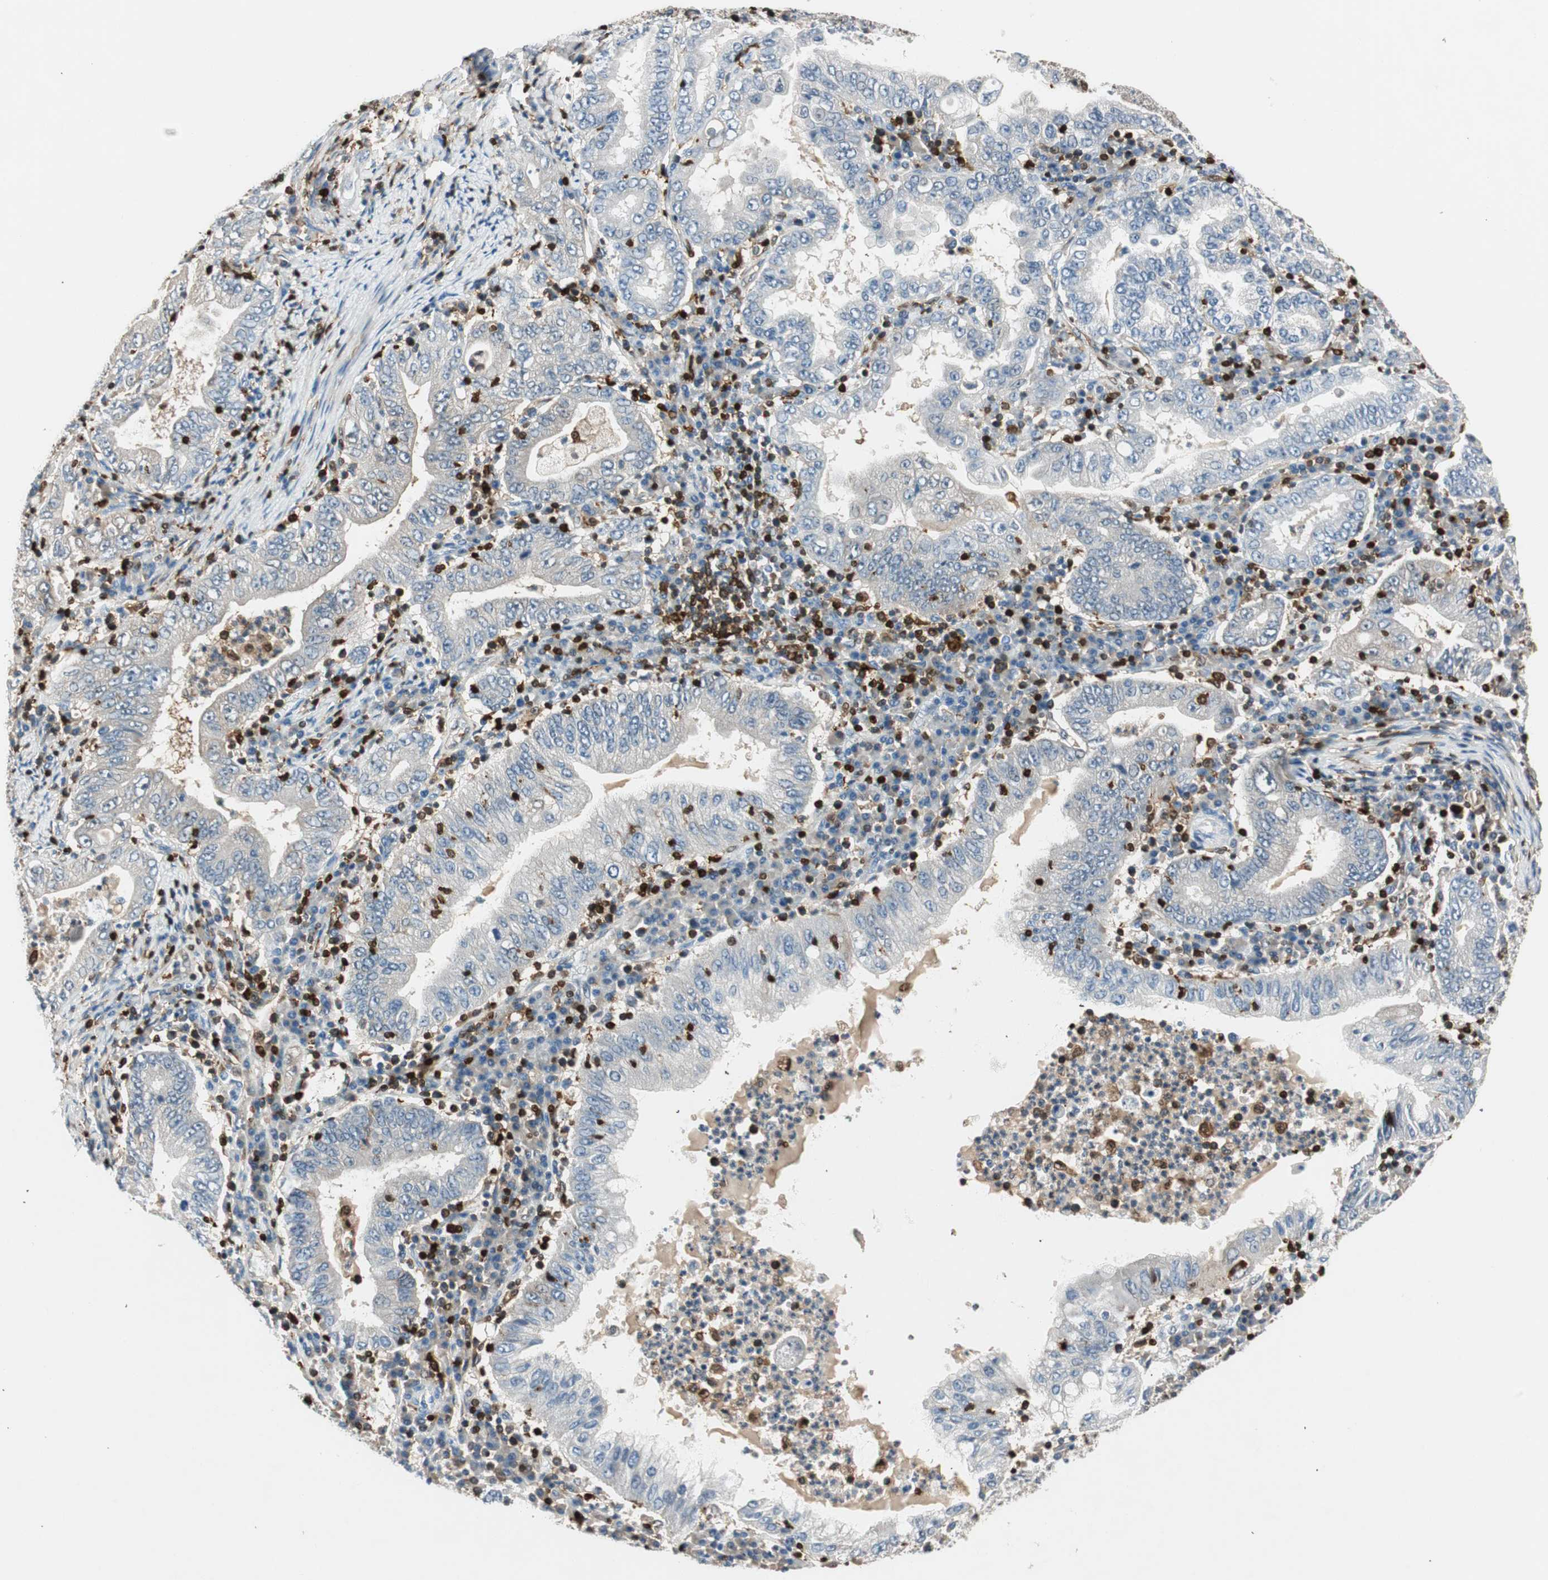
{"staining": {"intensity": "negative", "quantity": "none", "location": "none"}, "tissue": "stomach cancer", "cell_type": "Tumor cells", "image_type": "cancer", "snomed": [{"axis": "morphology", "description": "Normal tissue, NOS"}, {"axis": "morphology", "description": "Adenocarcinoma, NOS"}, {"axis": "topography", "description": "Esophagus"}, {"axis": "topography", "description": "Stomach, upper"}, {"axis": "topography", "description": "Peripheral nerve tissue"}], "caption": "Stomach adenocarcinoma stained for a protein using IHC reveals no expression tumor cells.", "gene": "COTL1", "patient": {"sex": "male", "age": 62}}